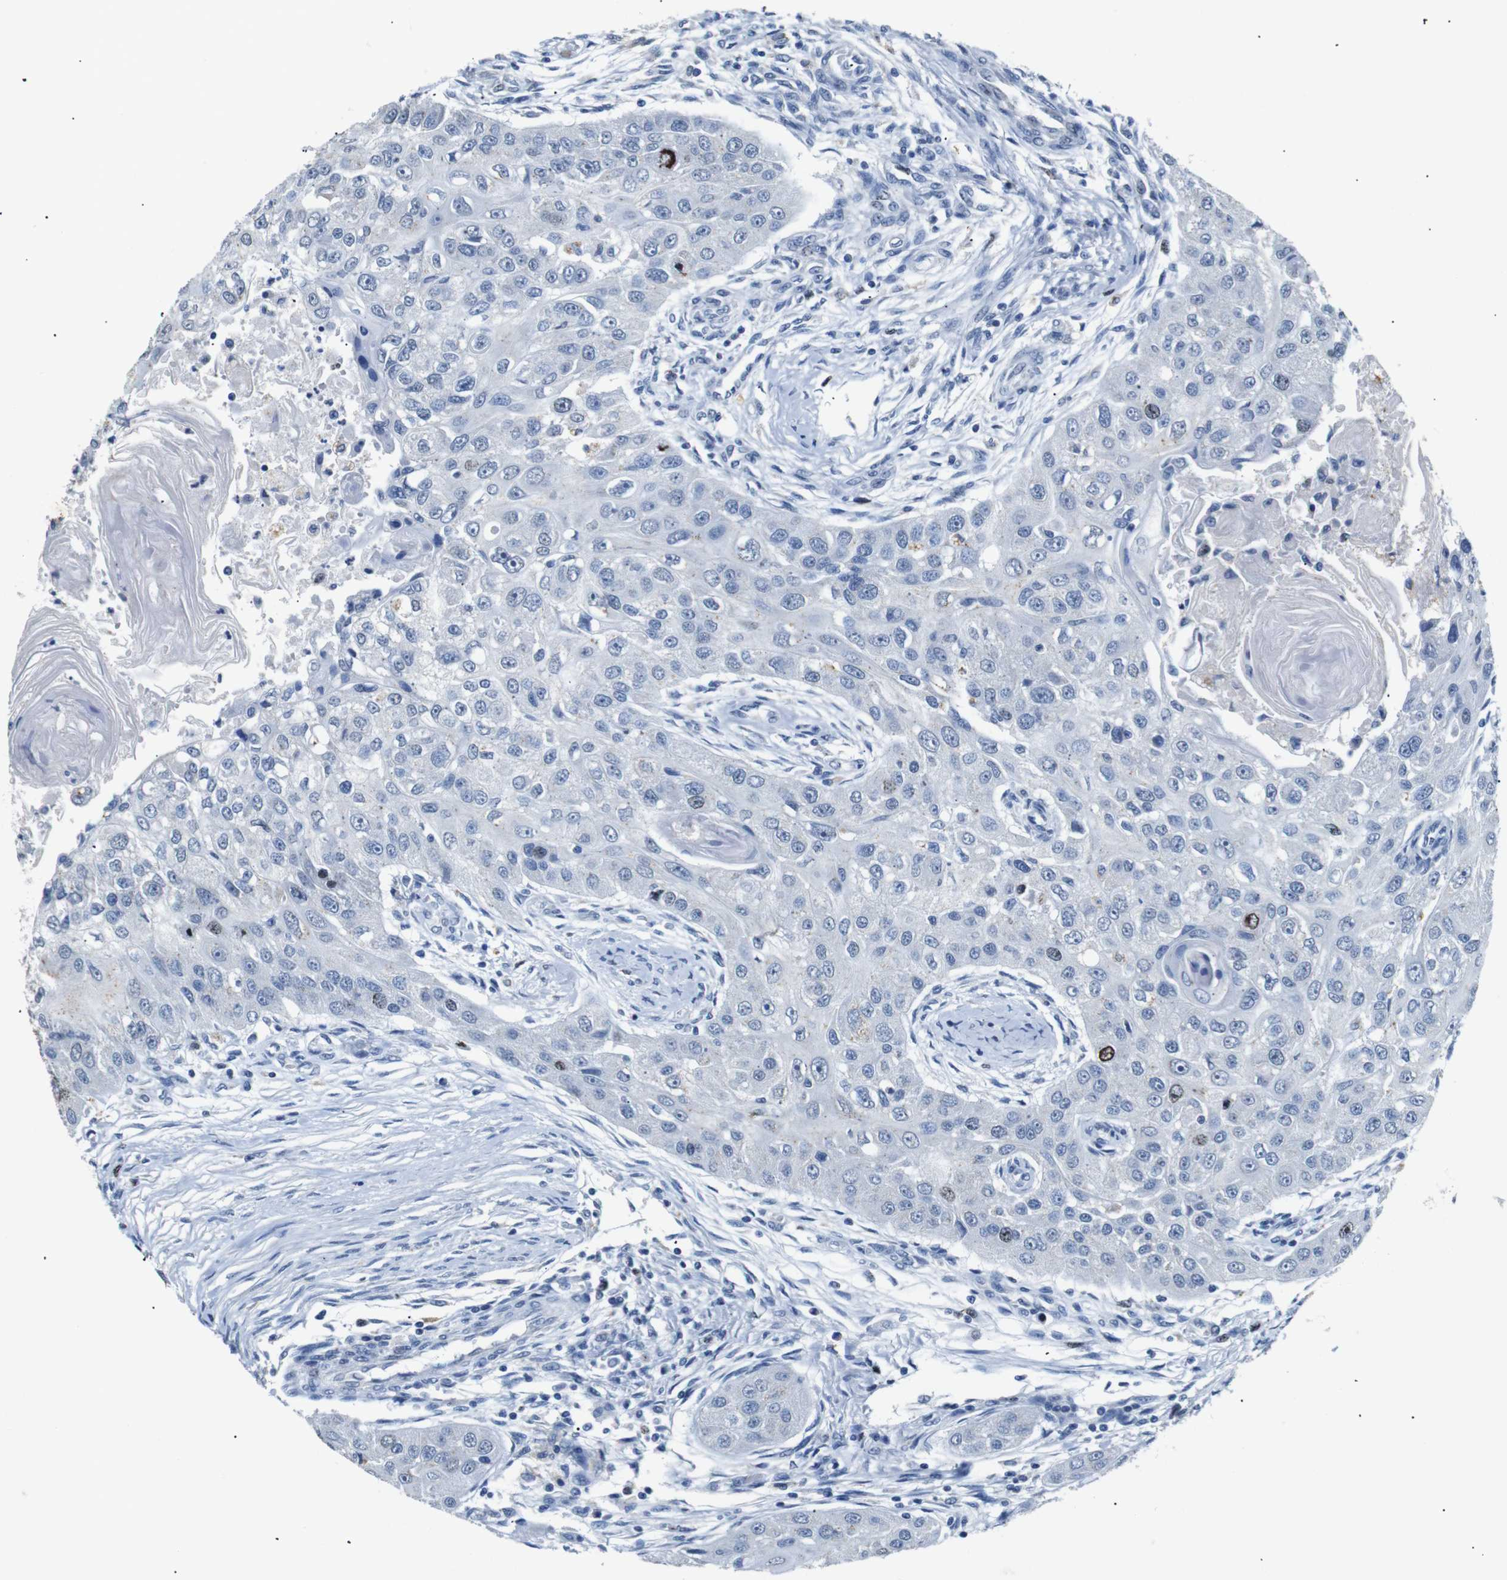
{"staining": {"intensity": "moderate", "quantity": "<25%", "location": "nuclear"}, "tissue": "head and neck cancer", "cell_type": "Tumor cells", "image_type": "cancer", "snomed": [{"axis": "morphology", "description": "Normal tissue, NOS"}, {"axis": "morphology", "description": "Squamous cell carcinoma, NOS"}, {"axis": "topography", "description": "Skeletal muscle"}, {"axis": "topography", "description": "Head-Neck"}], "caption": "This photomicrograph exhibits immunohistochemistry (IHC) staining of head and neck cancer, with low moderate nuclear expression in approximately <25% of tumor cells.", "gene": "INCENP", "patient": {"sex": "male", "age": 51}}